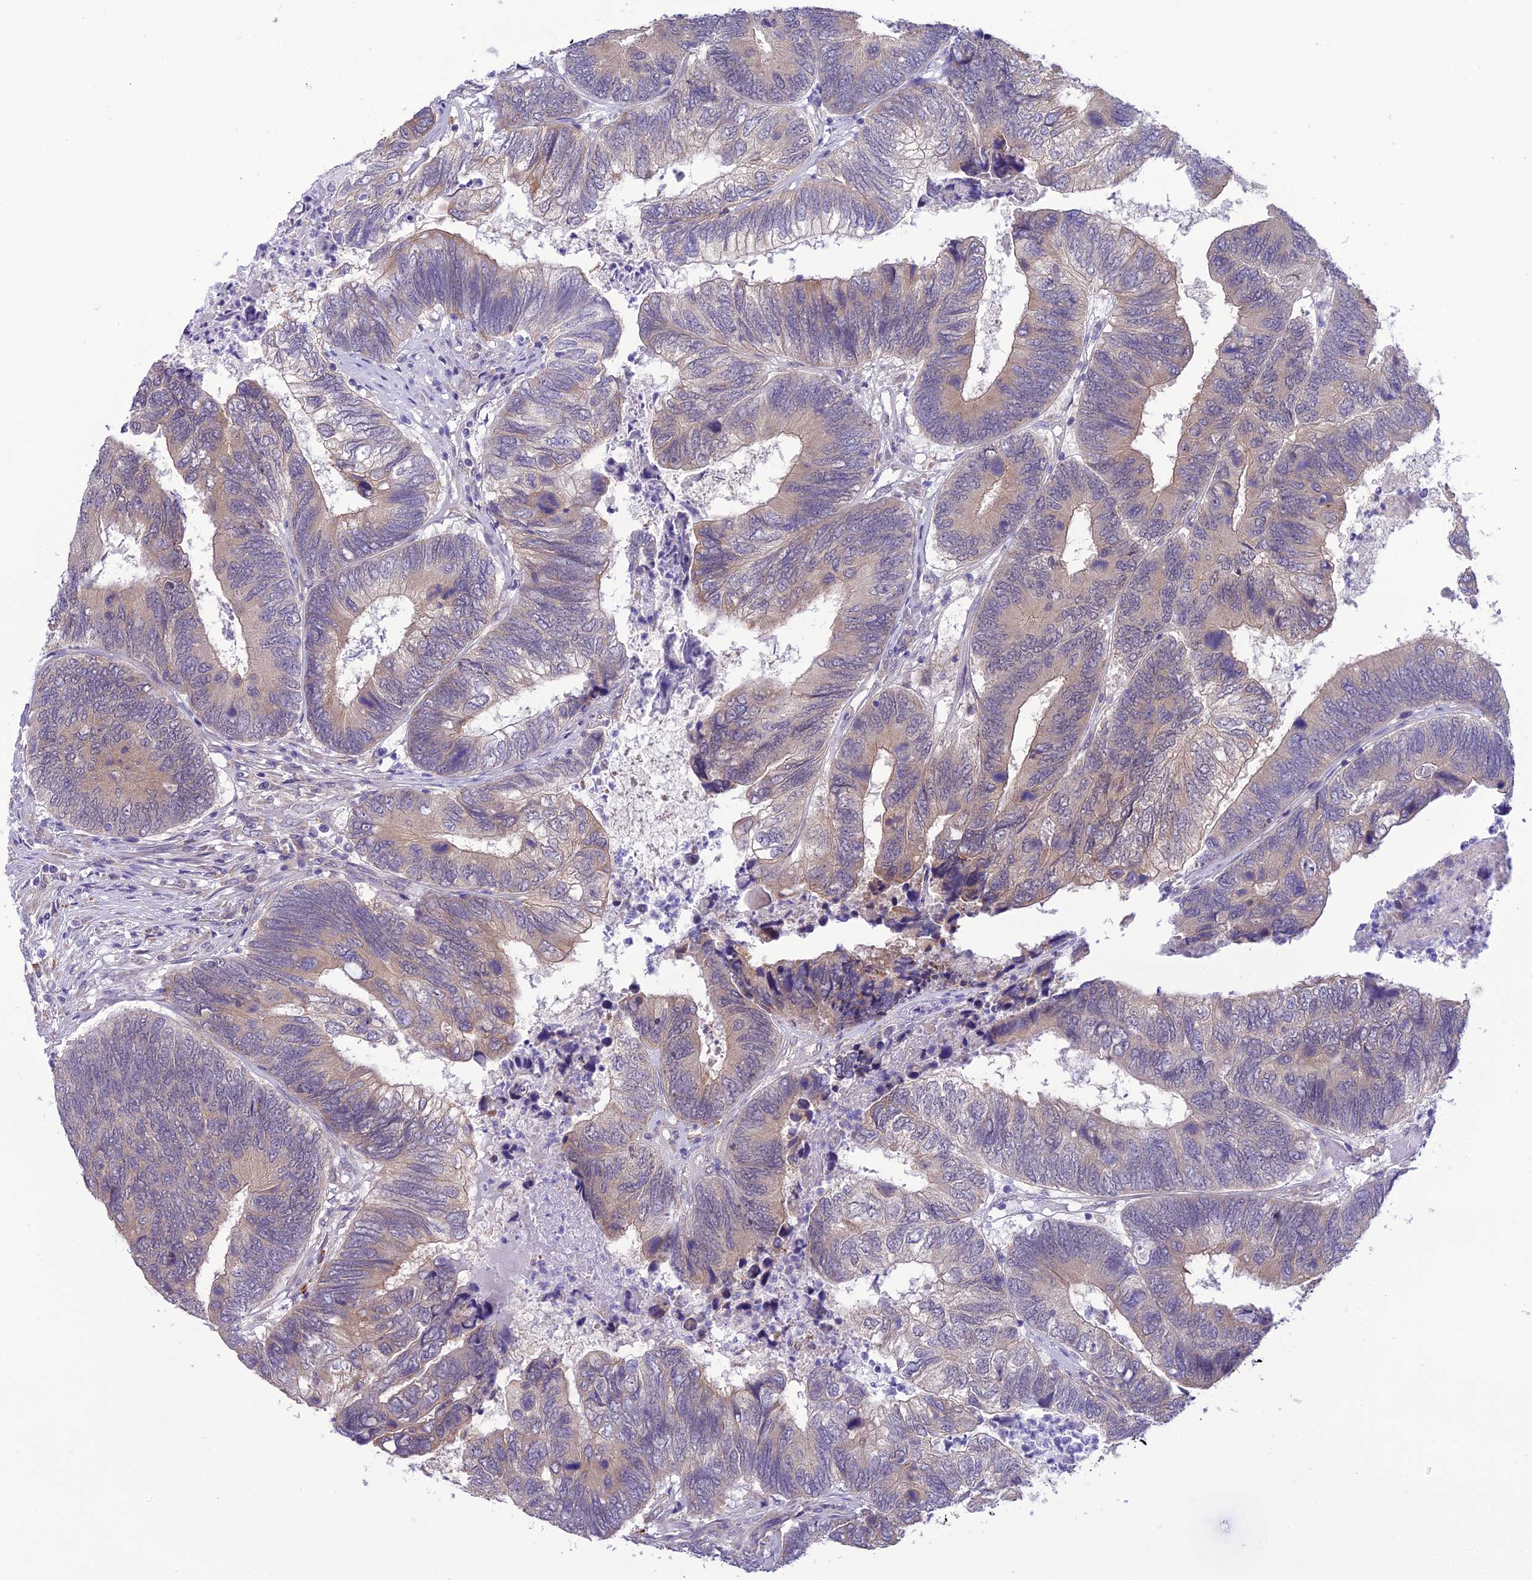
{"staining": {"intensity": "weak", "quantity": "<25%", "location": "cytoplasmic/membranous"}, "tissue": "colorectal cancer", "cell_type": "Tumor cells", "image_type": "cancer", "snomed": [{"axis": "morphology", "description": "Adenocarcinoma, NOS"}, {"axis": "topography", "description": "Colon"}], "caption": "There is no significant positivity in tumor cells of colorectal cancer (adenocarcinoma).", "gene": "RNF126", "patient": {"sex": "female", "age": 67}}